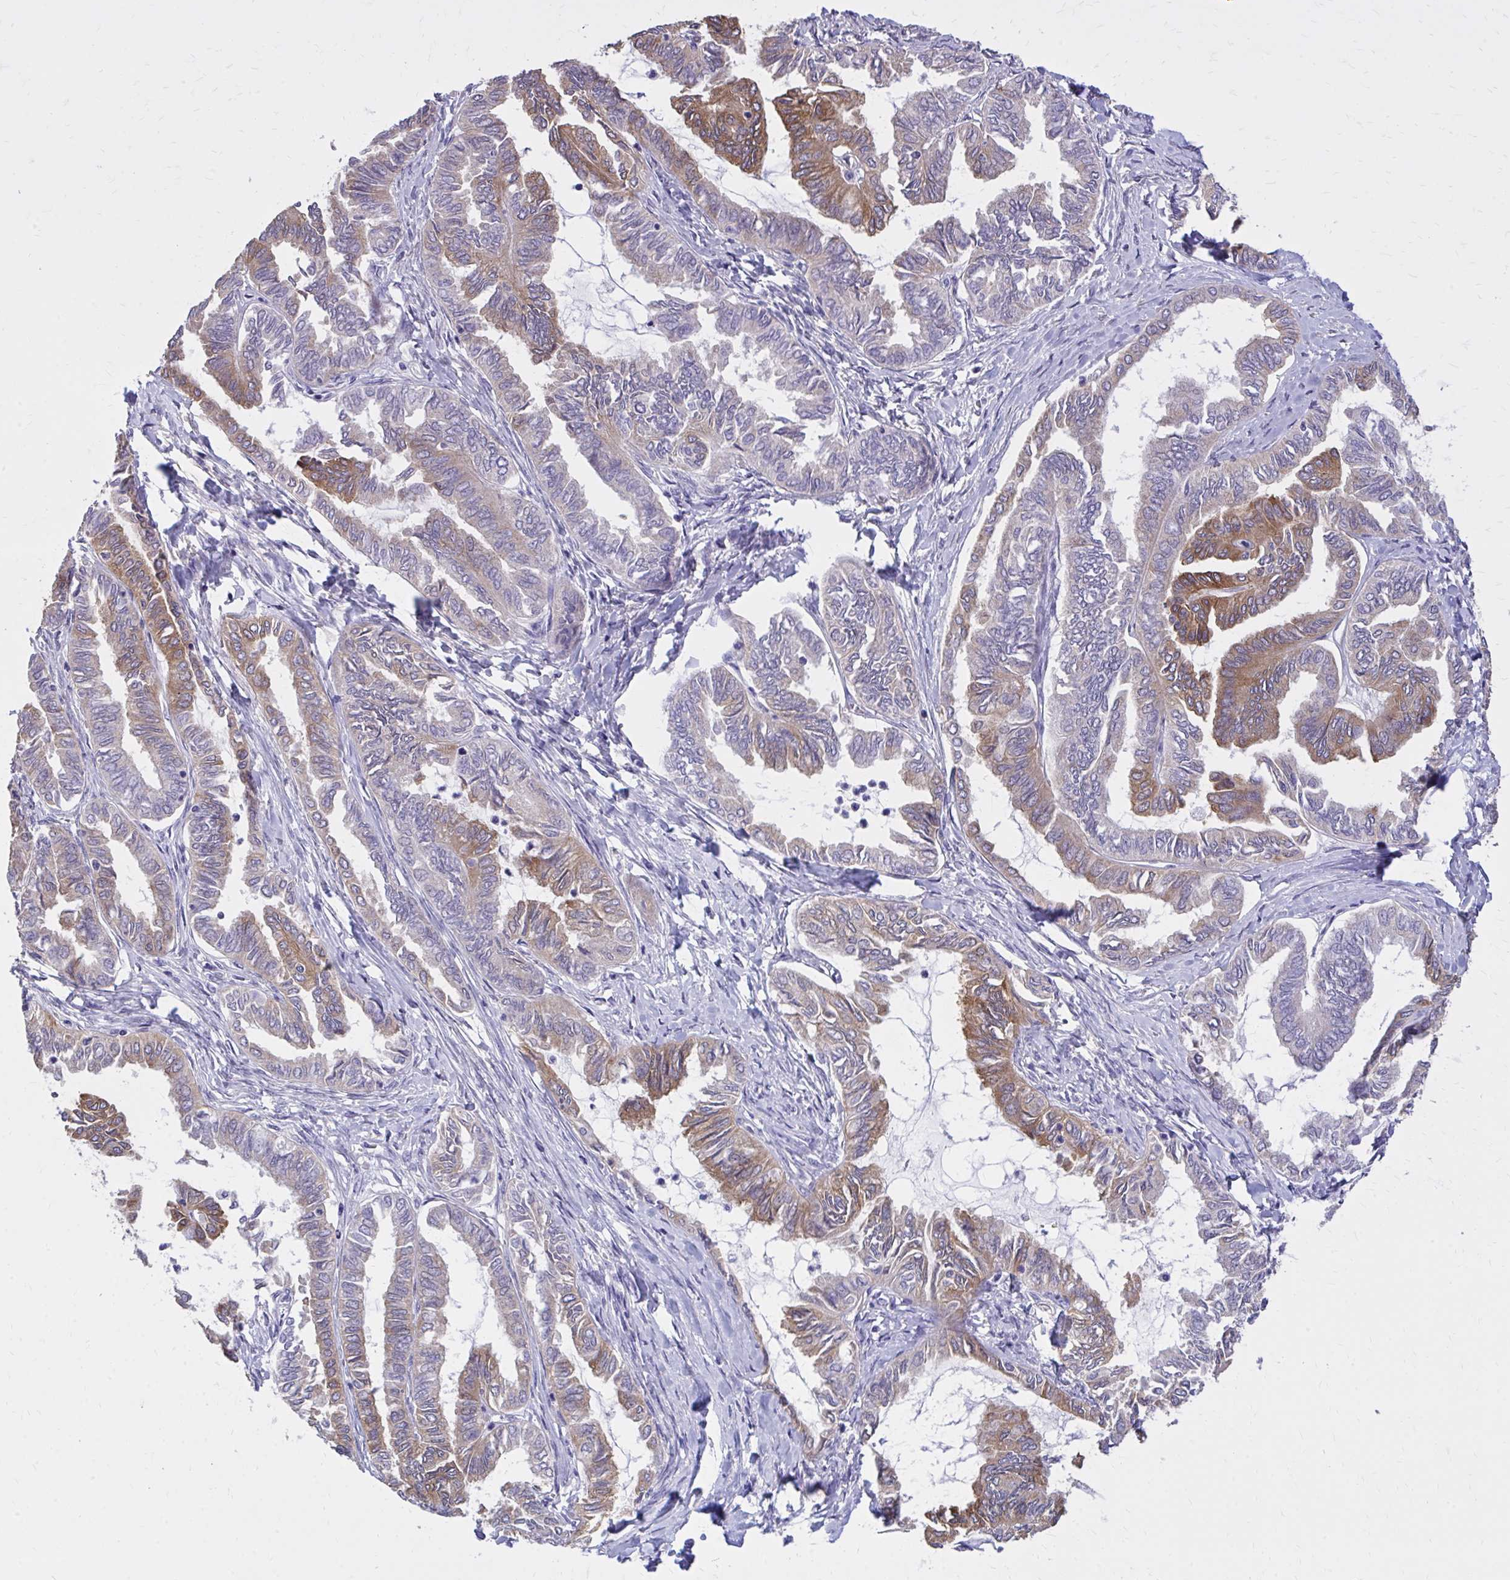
{"staining": {"intensity": "moderate", "quantity": "25%-75%", "location": "cytoplasmic/membranous"}, "tissue": "ovarian cancer", "cell_type": "Tumor cells", "image_type": "cancer", "snomed": [{"axis": "morphology", "description": "Carcinoma, endometroid"}, {"axis": "topography", "description": "Ovary"}], "caption": "Immunohistochemical staining of ovarian cancer displays medium levels of moderate cytoplasmic/membranous staining in approximately 25%-75% of tumor cells.", "gene": "EPB41L1", "patient": {"sex": "female", "age": 70}}